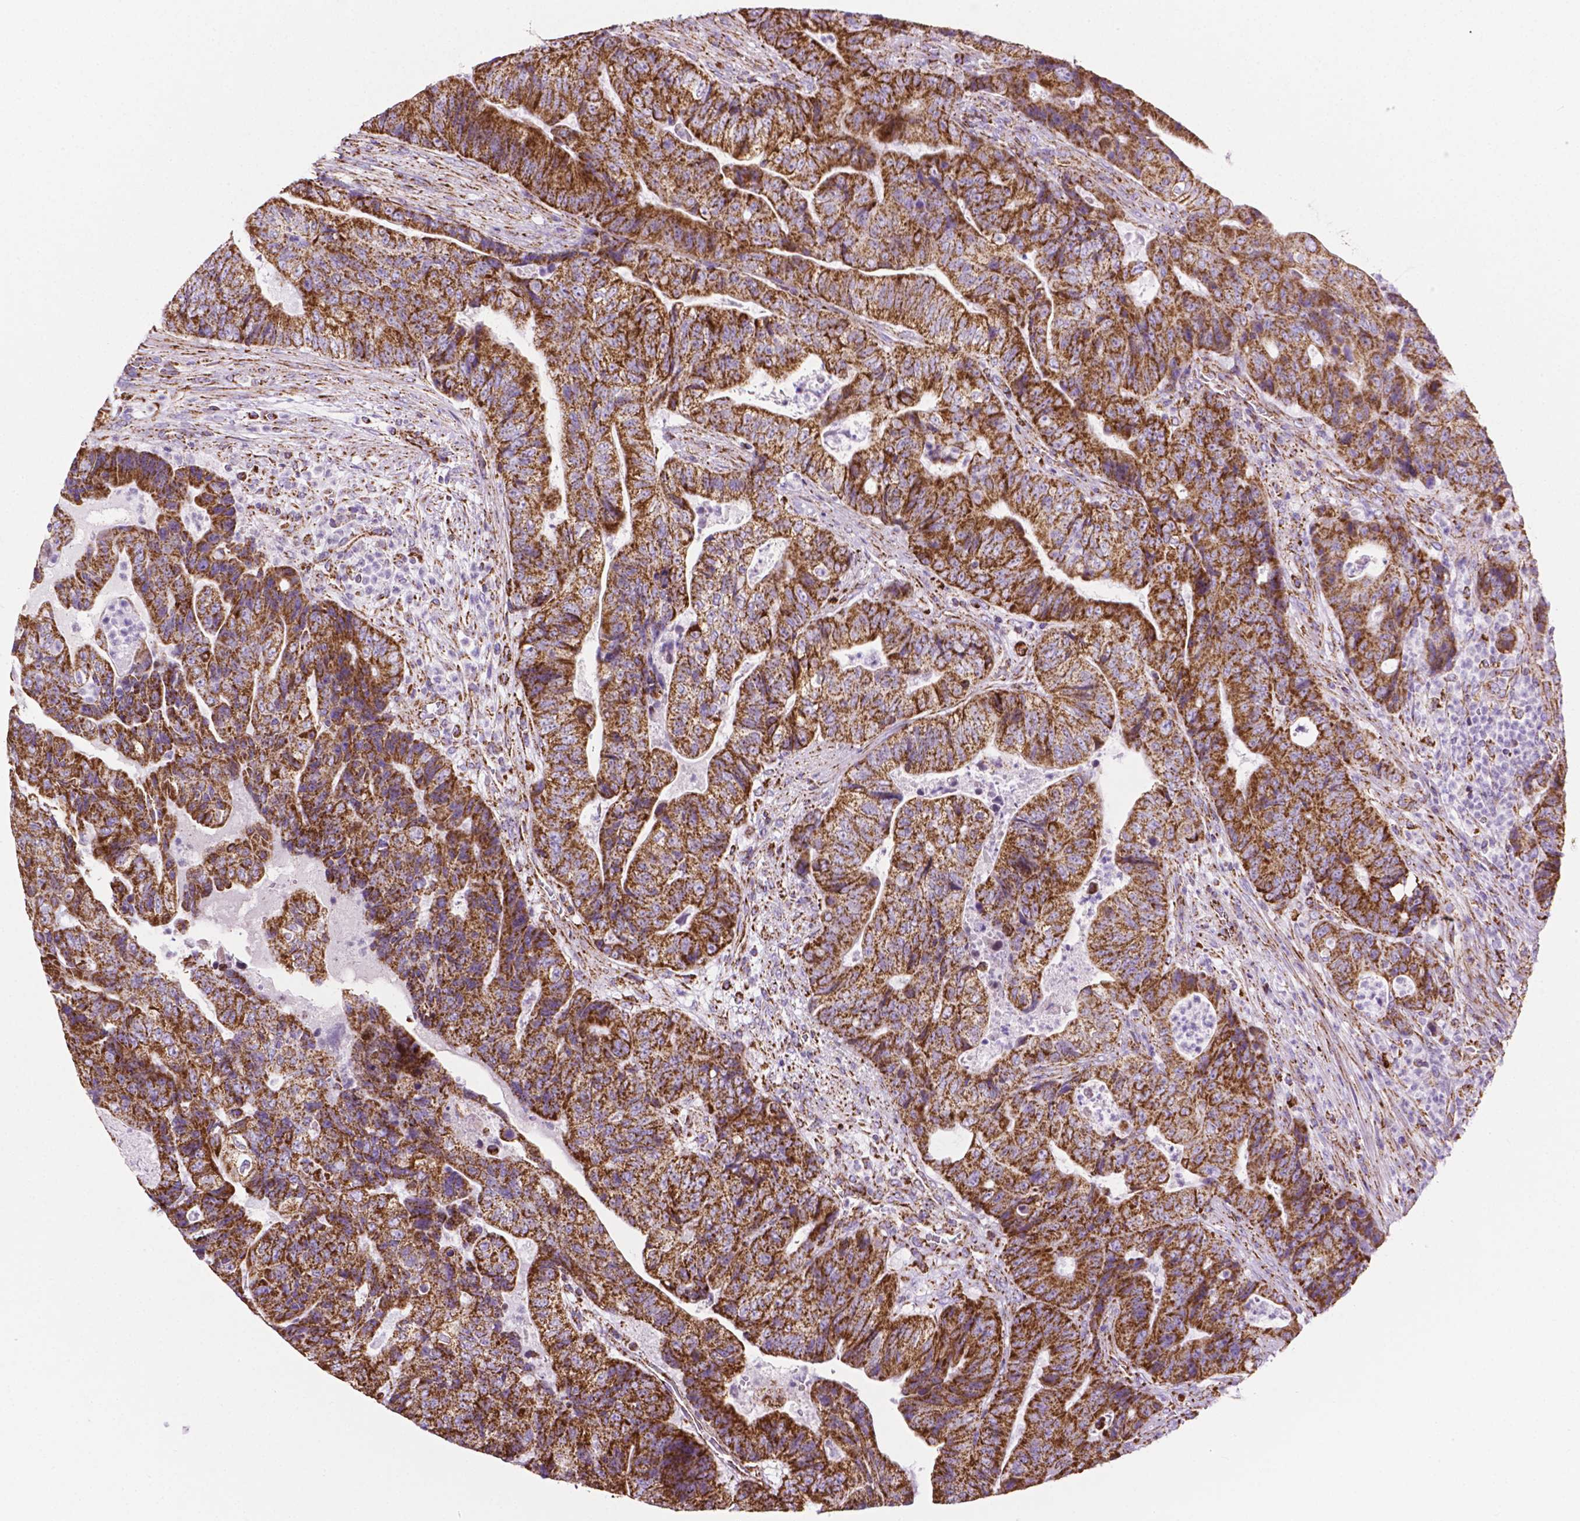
{"staining": {"intensity": "strong", "quantity": ">75%", "location": "cytoplasmic/membranous"}, "tissue": "colorectal cancer", "cell_type": "Tumor cells", "image_type": "cancer", "snomed": [{"axis": "morphology", "description": "Normal tissue, NOS"}, {"axis": "morphology", "description": "Adenocarcinoma, NOS"}, {"axis": "topography", "description": "Colon"}], "caption": "Immunohistochemical staining of human colorectal cancer displays high levels of strong cytoplasmic/membranous protein expression in about >75% of tumor cells. (DAB IHC, brown staining for protein, blue staining for nuclei).", "gene": "RMDN3", "patient": {"sex": "female", "age": 48}}